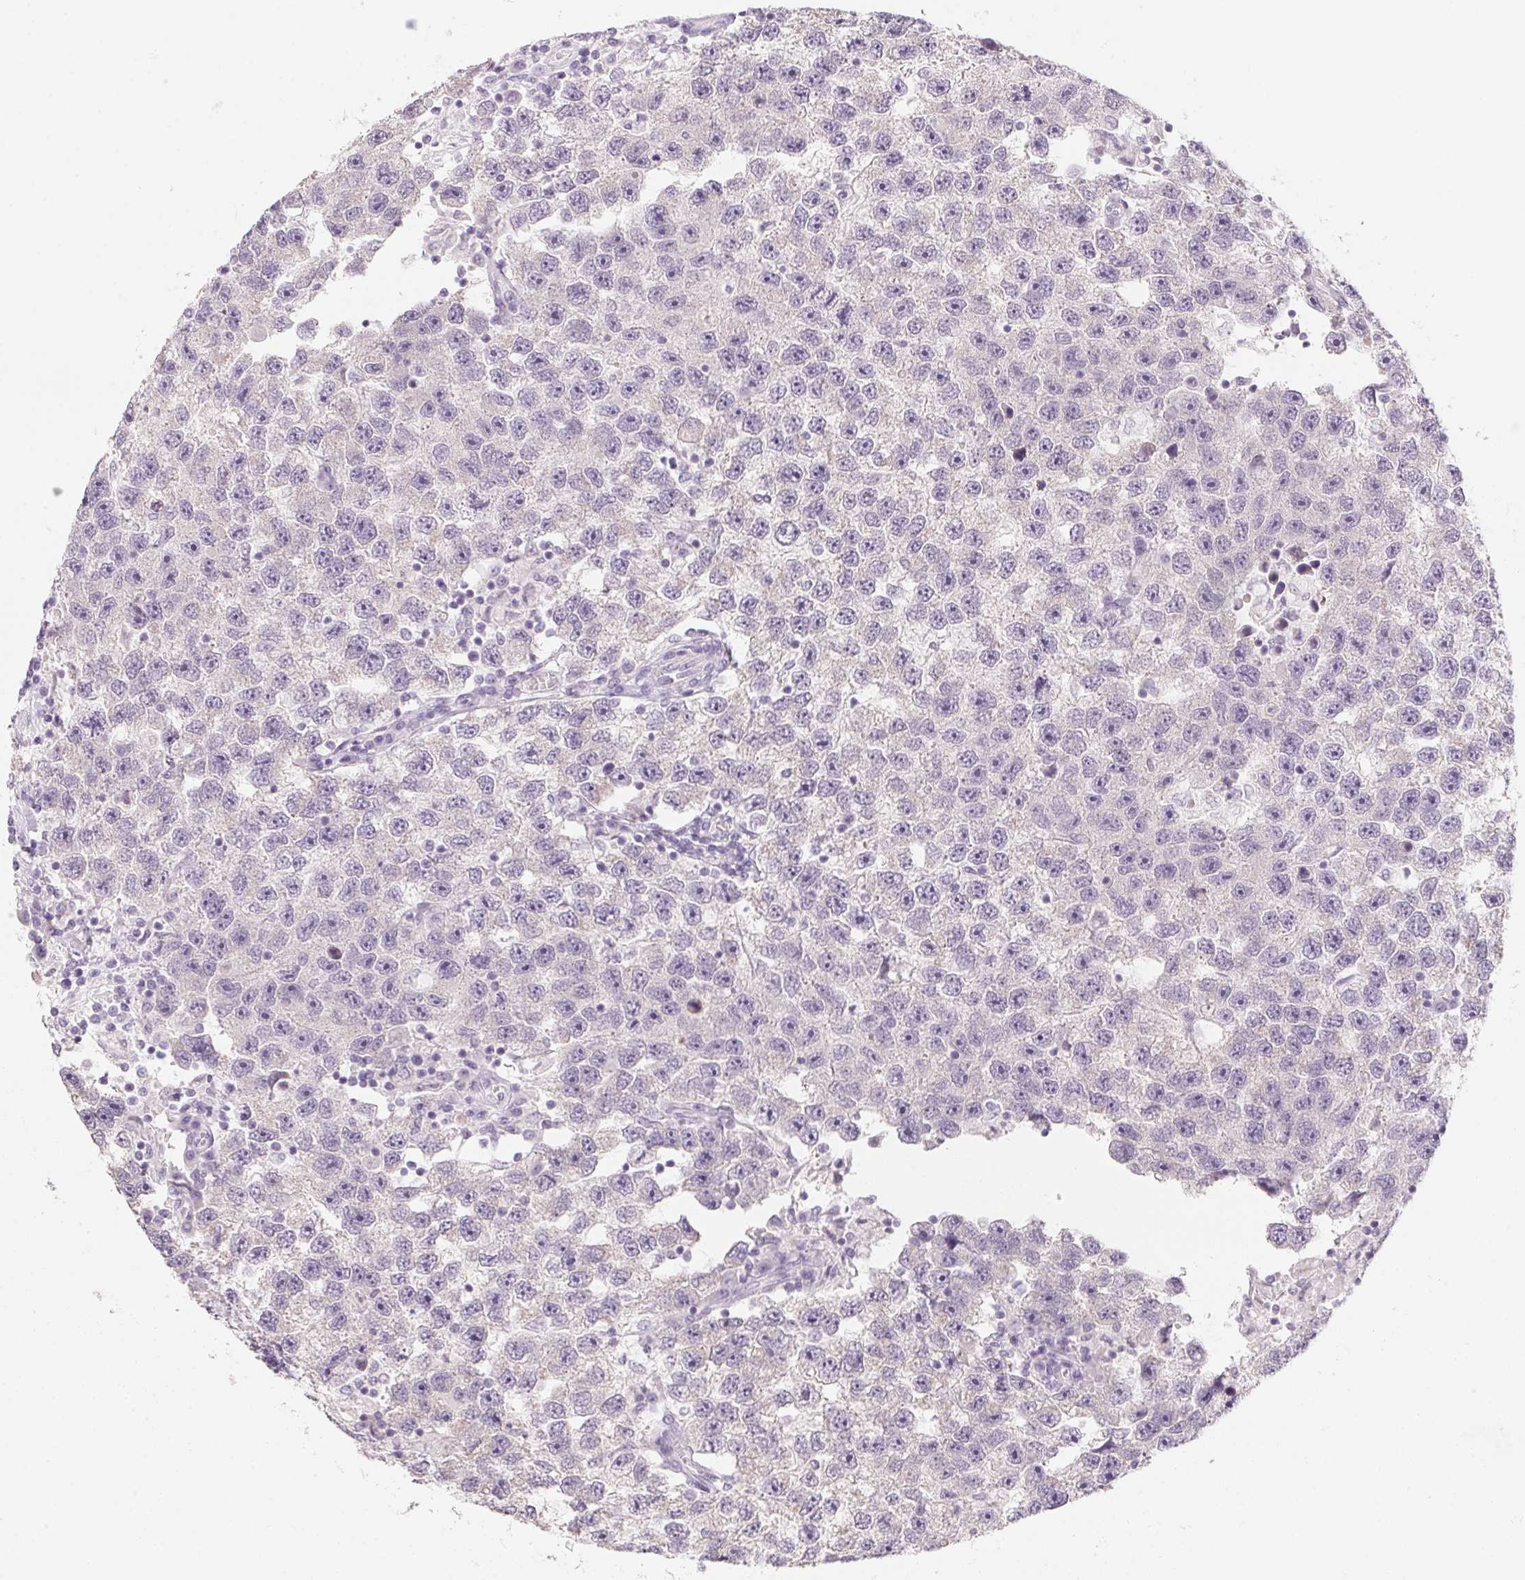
{"staining": {"intensity": "negative", "quantity": "none", "location": "none"}, "tissue": "testis cancer", "cell_type": "Tumor cells", "image_type": "cancer", "snomed": [{"axis": "morphology", "description": "Seminoma, NOS"}, {"axis": "topography", "description": "Testis"}], "caption": "A photomicrograph of human testis cancer is negative for staining in tumor cells.", "gene": "CAPZA3", "patient": {"sex": "male", "age": 26}}